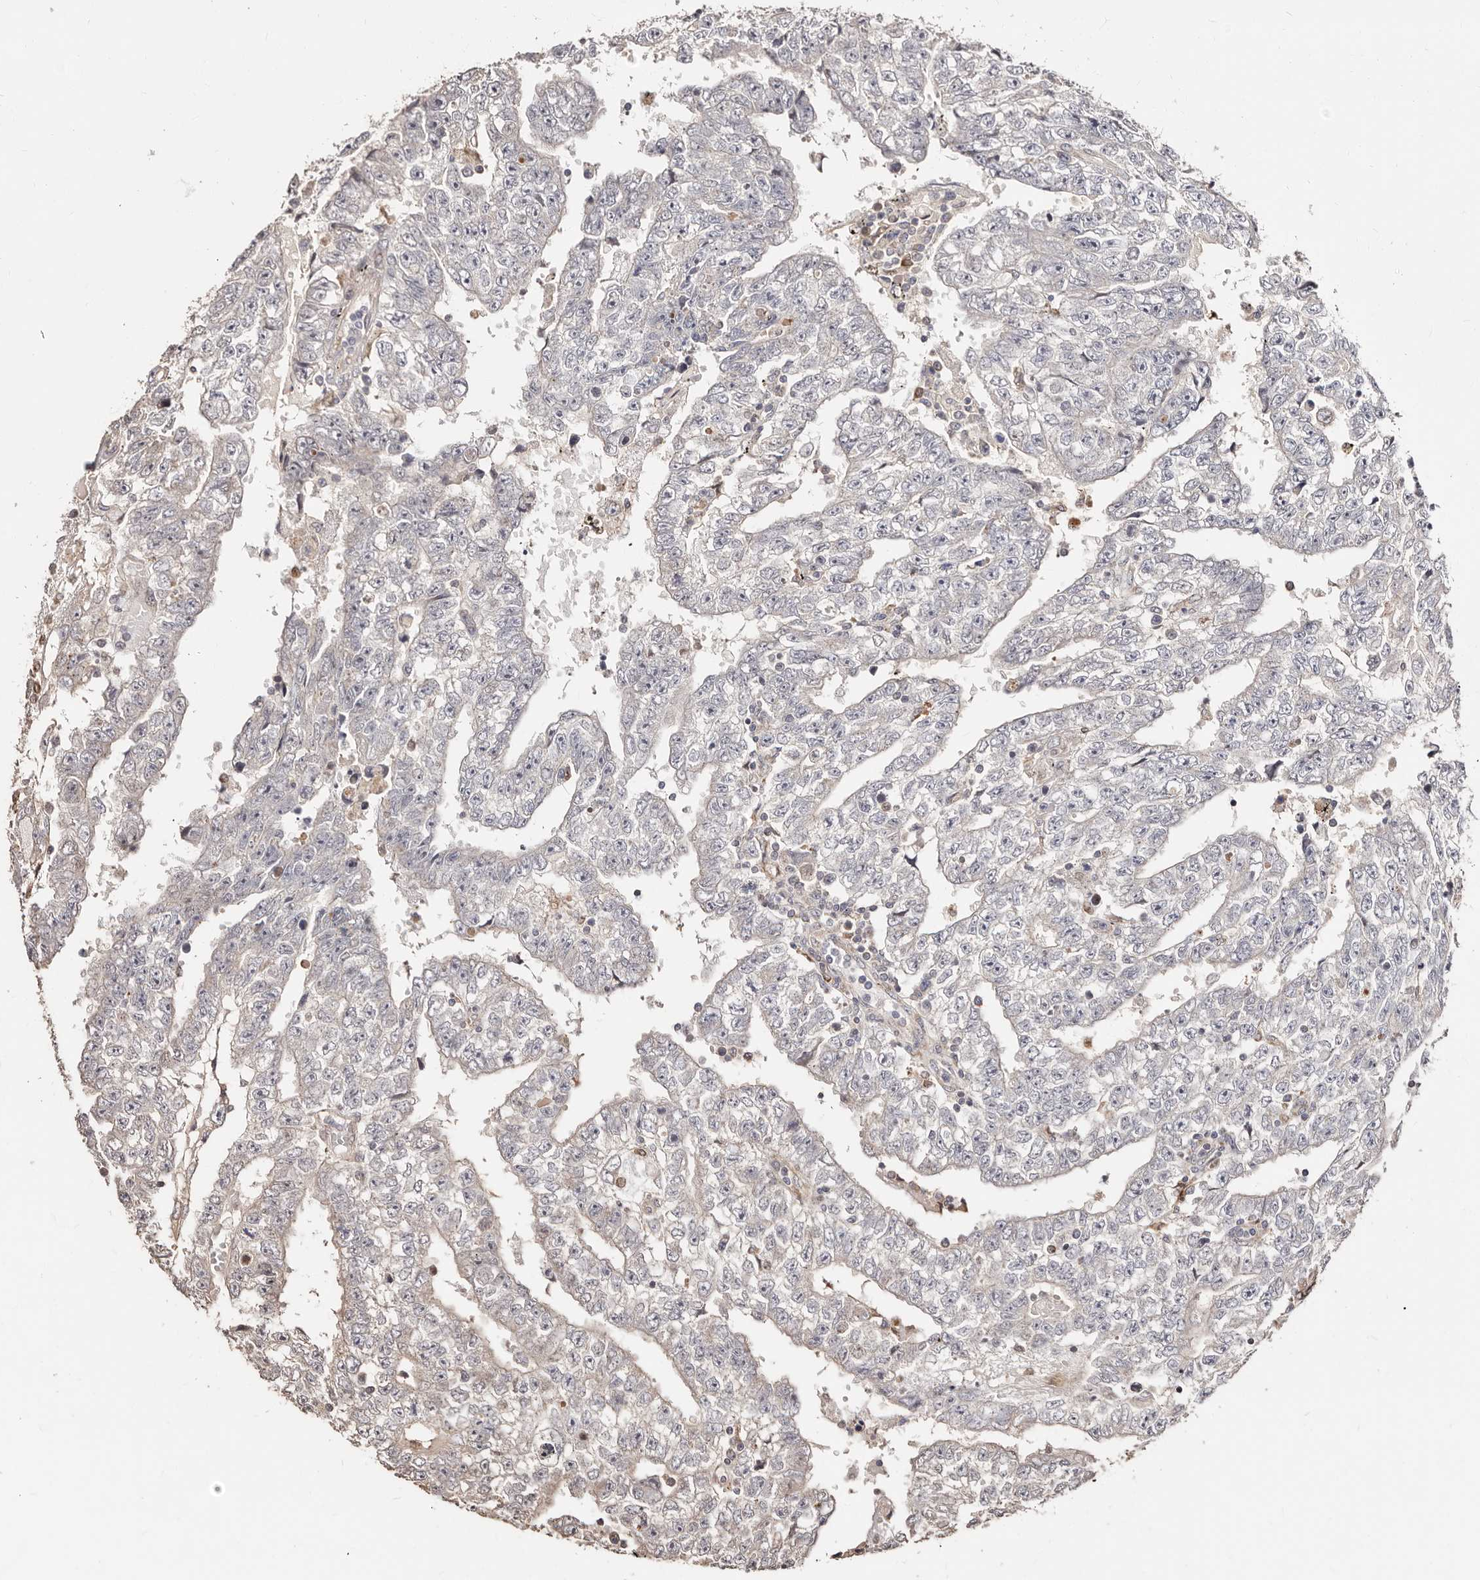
{"staining": {"intensity": "negative", "quantity": "none", "location": "none"}, "tissue": "testis cancer", "cell_type": "Tumor cells", "image_type": "cancer", "snomed": [{"axis": "morphology", "description": "Carcinoma, Embryonal, NOS"}, {"axis": "topography", "description": "Testis"}], "caption": "The histopathology image demonstrates no staining of tumor cells in embryonal carcinoma (testis).", "gene": "APOL6", "patient": {"sex": "male", "age": 25}}